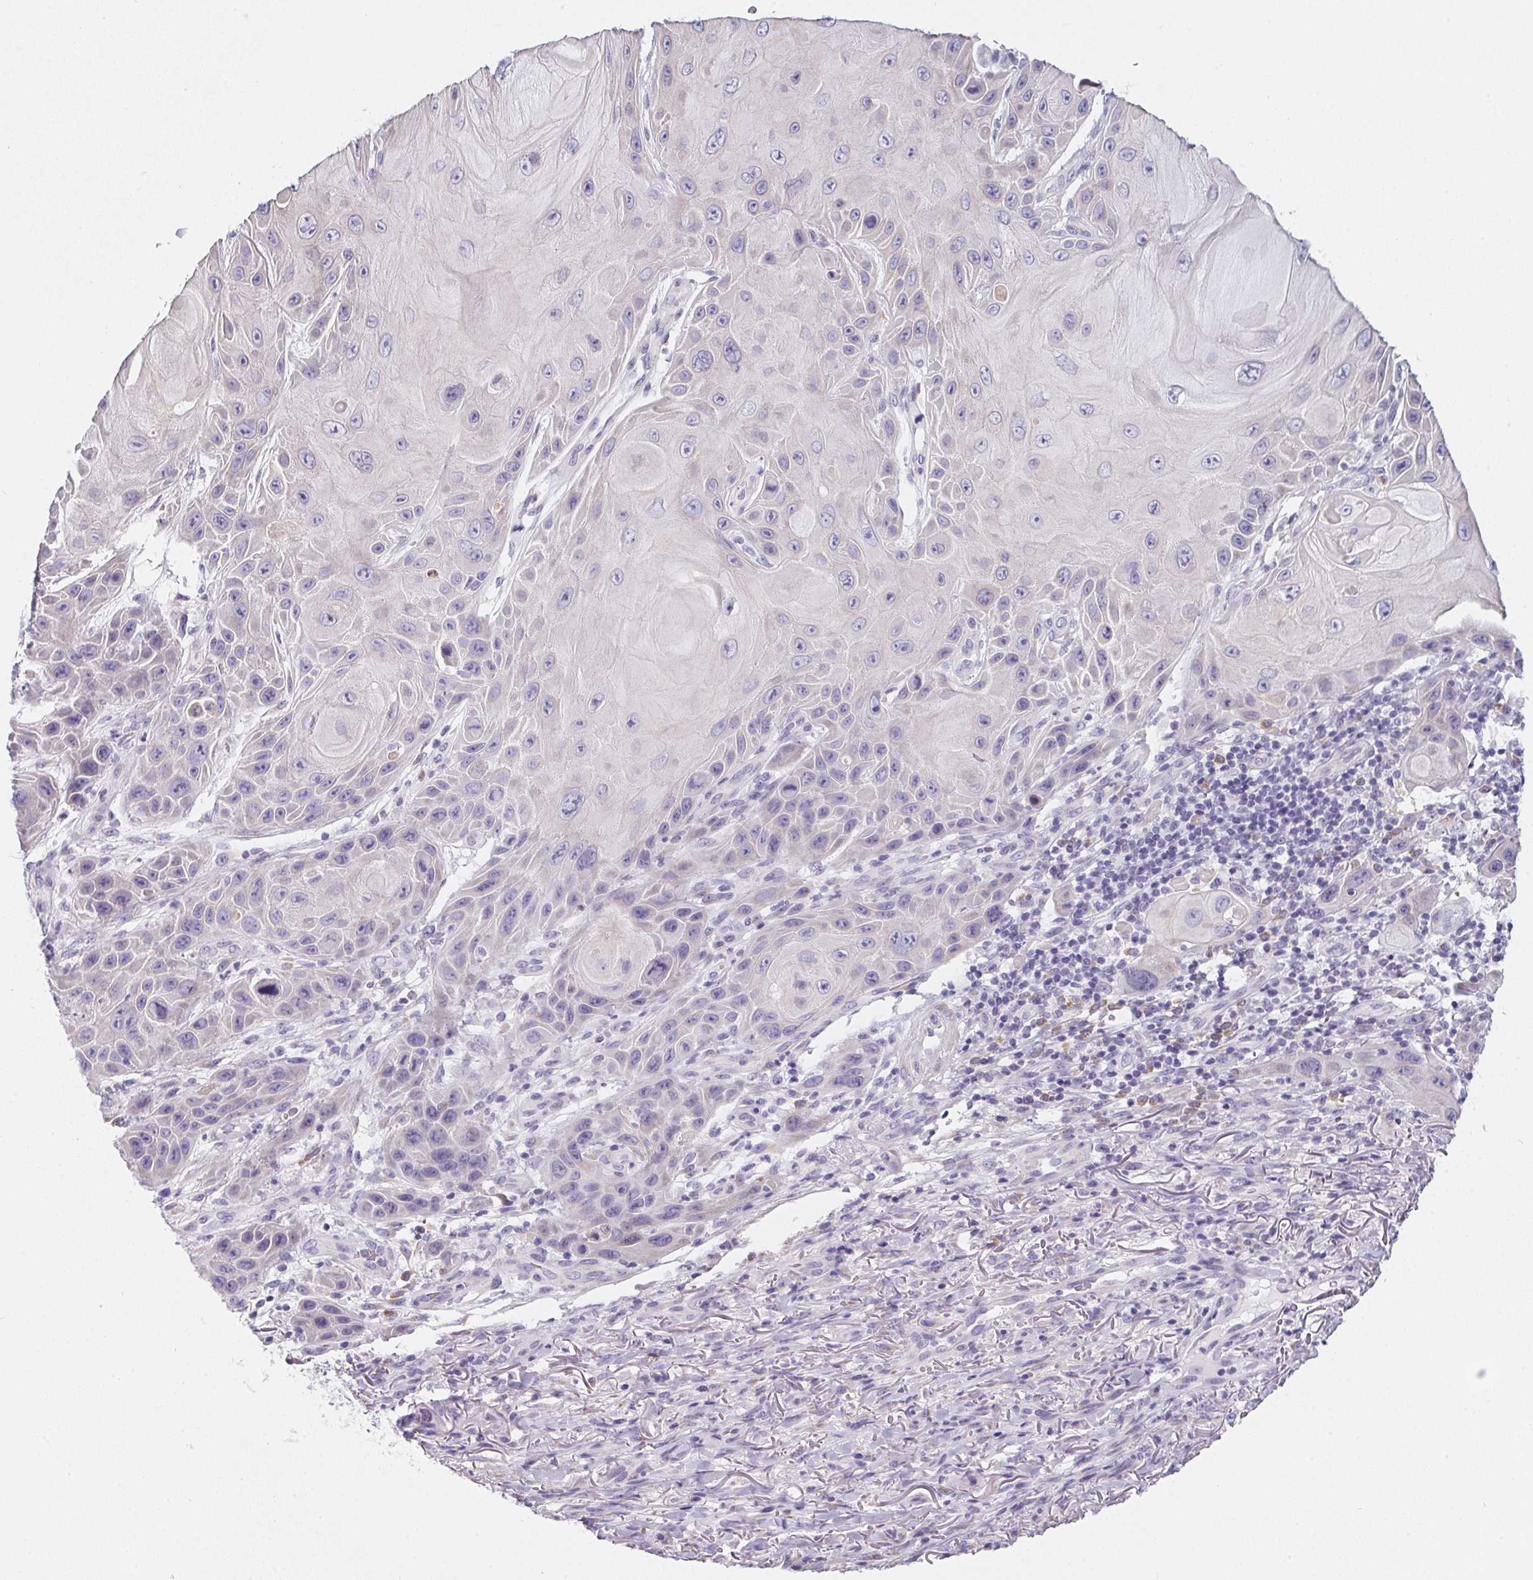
{"staining": {"intensity": "negative", "quantity": "none", "location": "none"}, "tissue": "skin cancer", "cell_type": "Tumor cells", "image_type": "cancer", "snomed": [{"axis": "morphology", "description": "Squamous cell carcinoma, NOS"}, {"axis": "topography", "description": "Skin"}], "caption": "Immunohistochemistry photomicrograph of human skin cancer stained for a protein (brown), which shows no expression in tumor cells.", "gene": "MAP1A", "patient": {"sex": "female", "age": 94}}